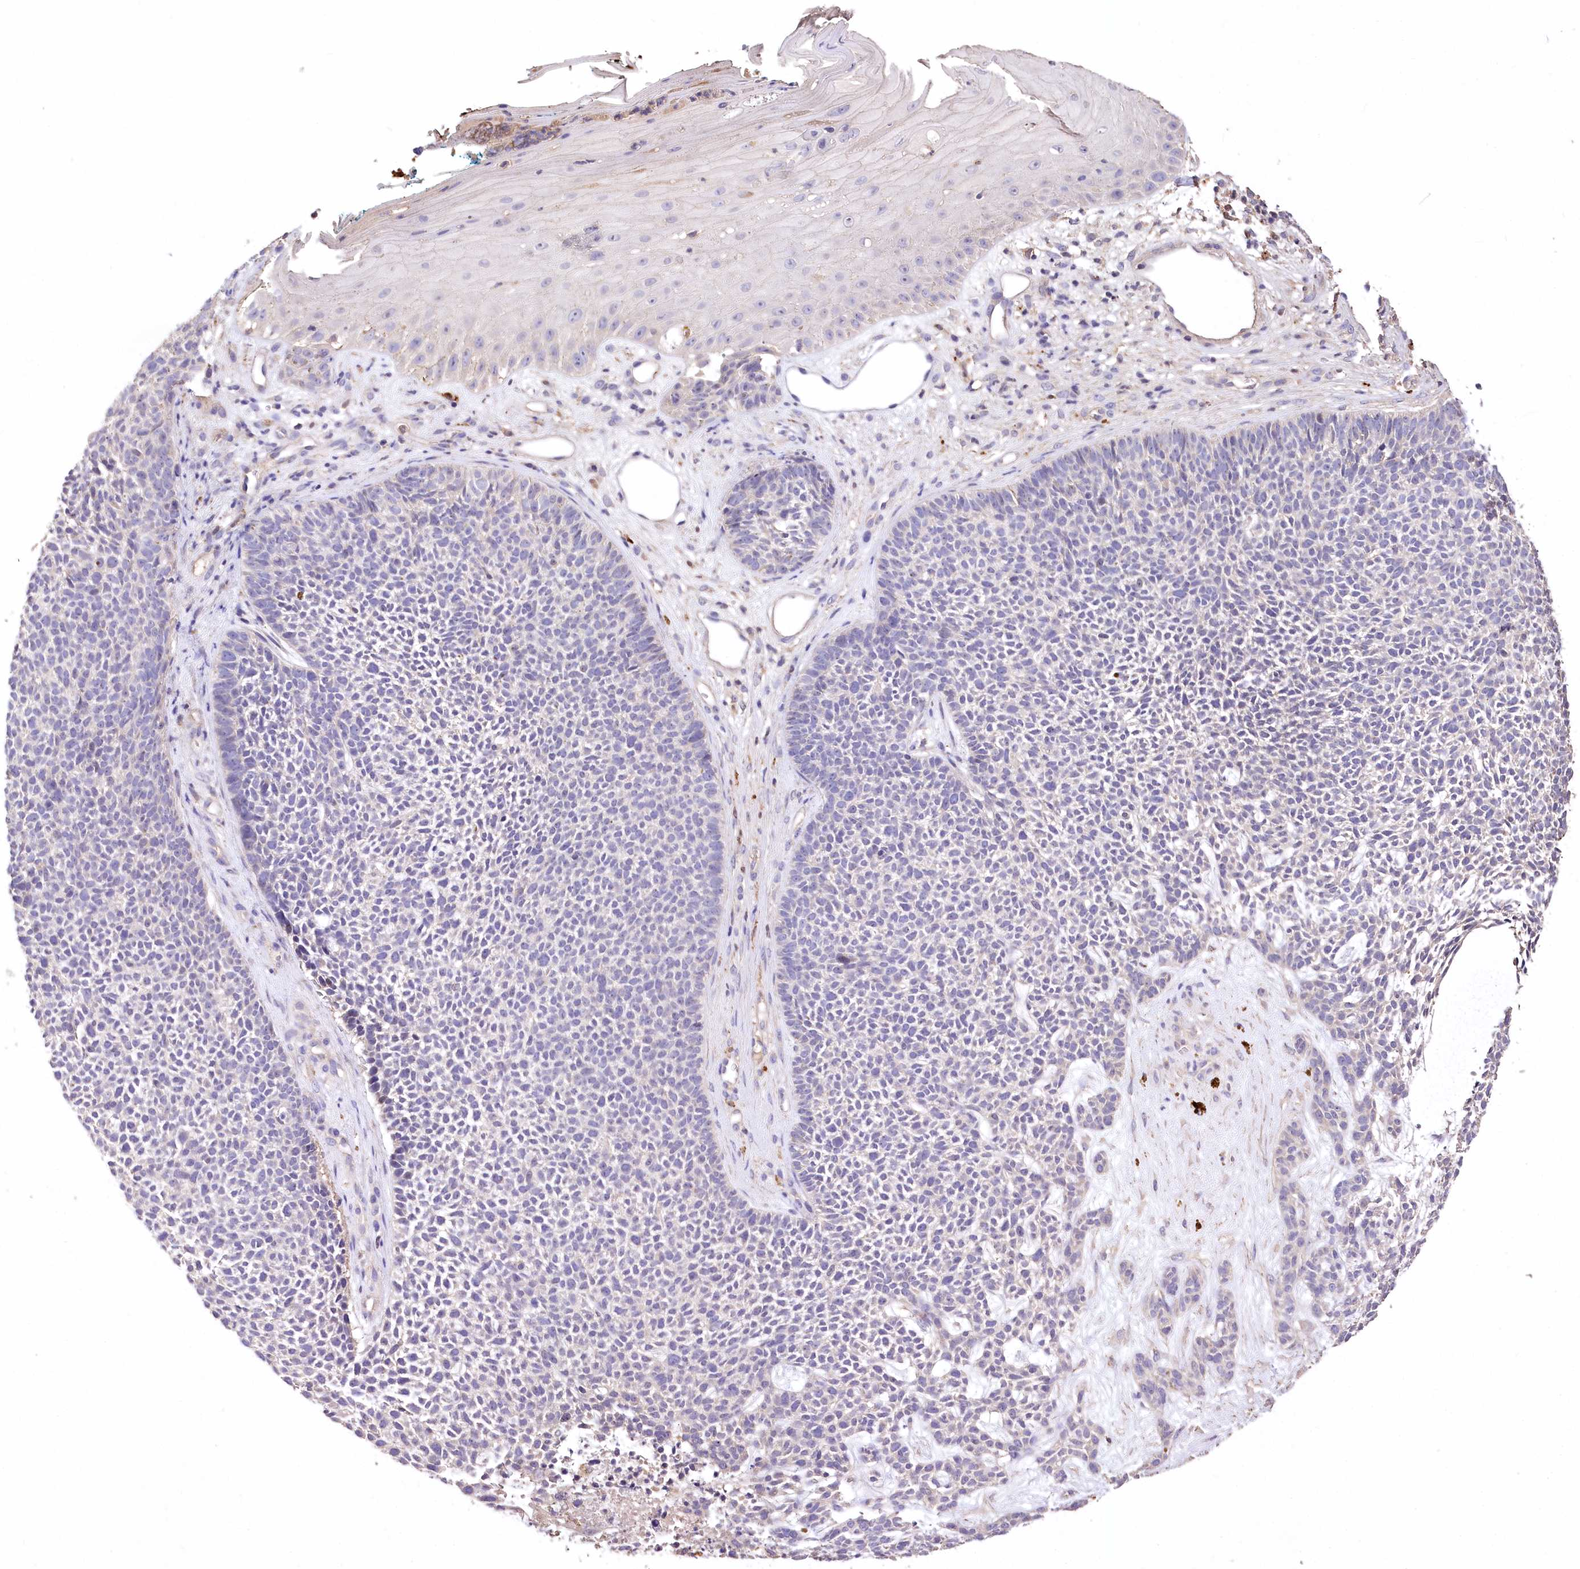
{"staining": {"intensity": "negative", "quantity": "none", "location": "none"}, "tissue": "skin cancer", "cell_type": "Tumor cells", "image_type": "cancer", "snomed": [{"axis": "morphology", "description": "Basal cell carcinoma"}, {"axis": "topography", "description": "Skin"}], "caption": "IHC micrograph of human skin cancer (basal cell carcinoma) stained for a protein (brown), which exhibits no expression in tumor cells. (DAB (3,3'-diaminobenzidine) immunohistochemistry with hematoxylin counter stain).", "gene": "PCYOX1L", "patient": {"sex": "female", "age": 84}}